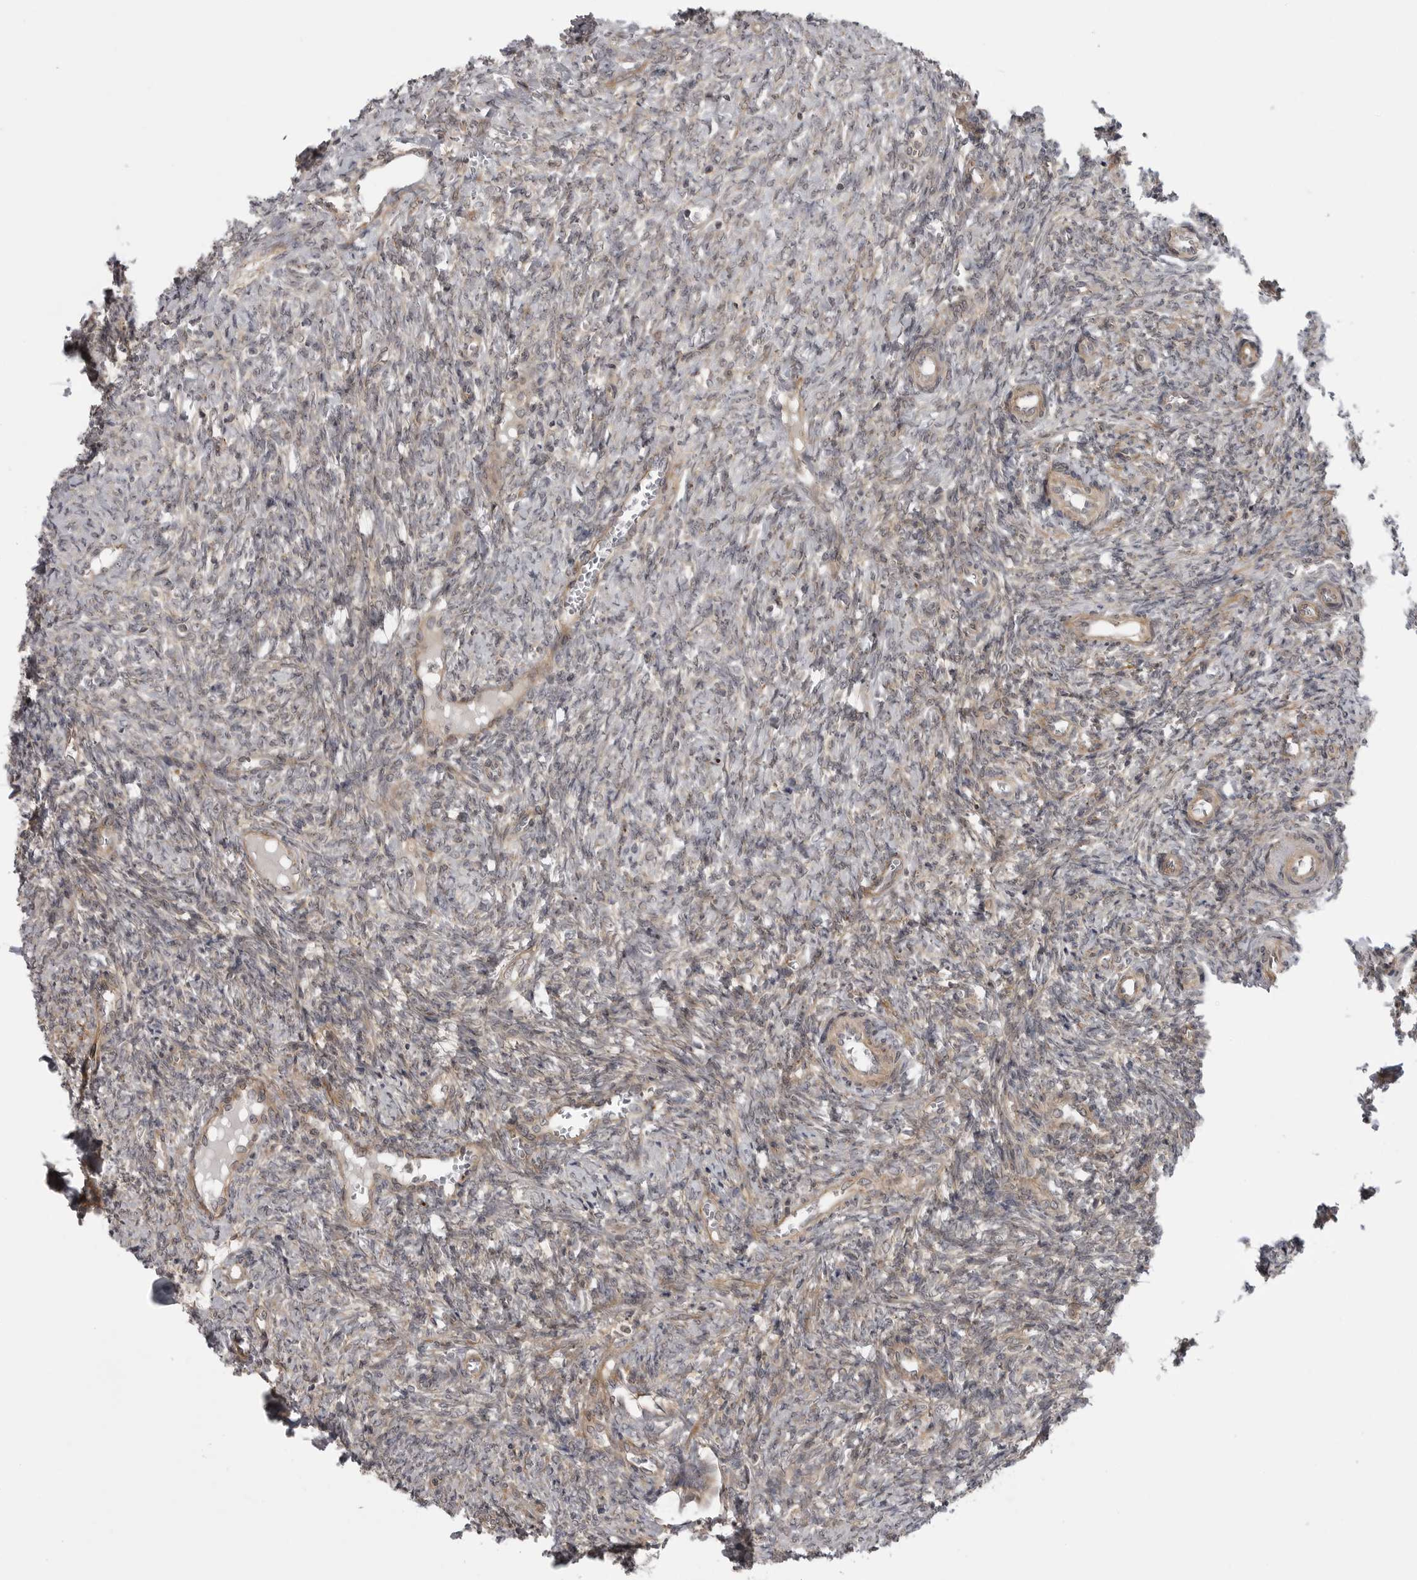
{"staining": {"intensity": "moderate", "quantity": "<25%", "location": "cytoplasmic/membranous"}, "tissue": "ovary", "cell_type": "Ovarian stroma cells", "image_type": "normal", "snomed": [{"axis": "morphology", "description": "Normal tissue, NOS"}, {"axis": "topography", "description": "Ovary"}], "caption": "Immunohistochemistry (IHC) (DAB) staining of unremarkable human ovary exhibits moderate cytoplasmic/membranous protein positivity in approximately <25% of ovarian stroma cells. The staining was performed using DAB (3,3'-diaminobenzidine), with brown indicating positive protein expression. Nuclei are stained blue with hematoxylin.", "gene": "LRRC45", "patient": {"sex": "female", "age": 41}}